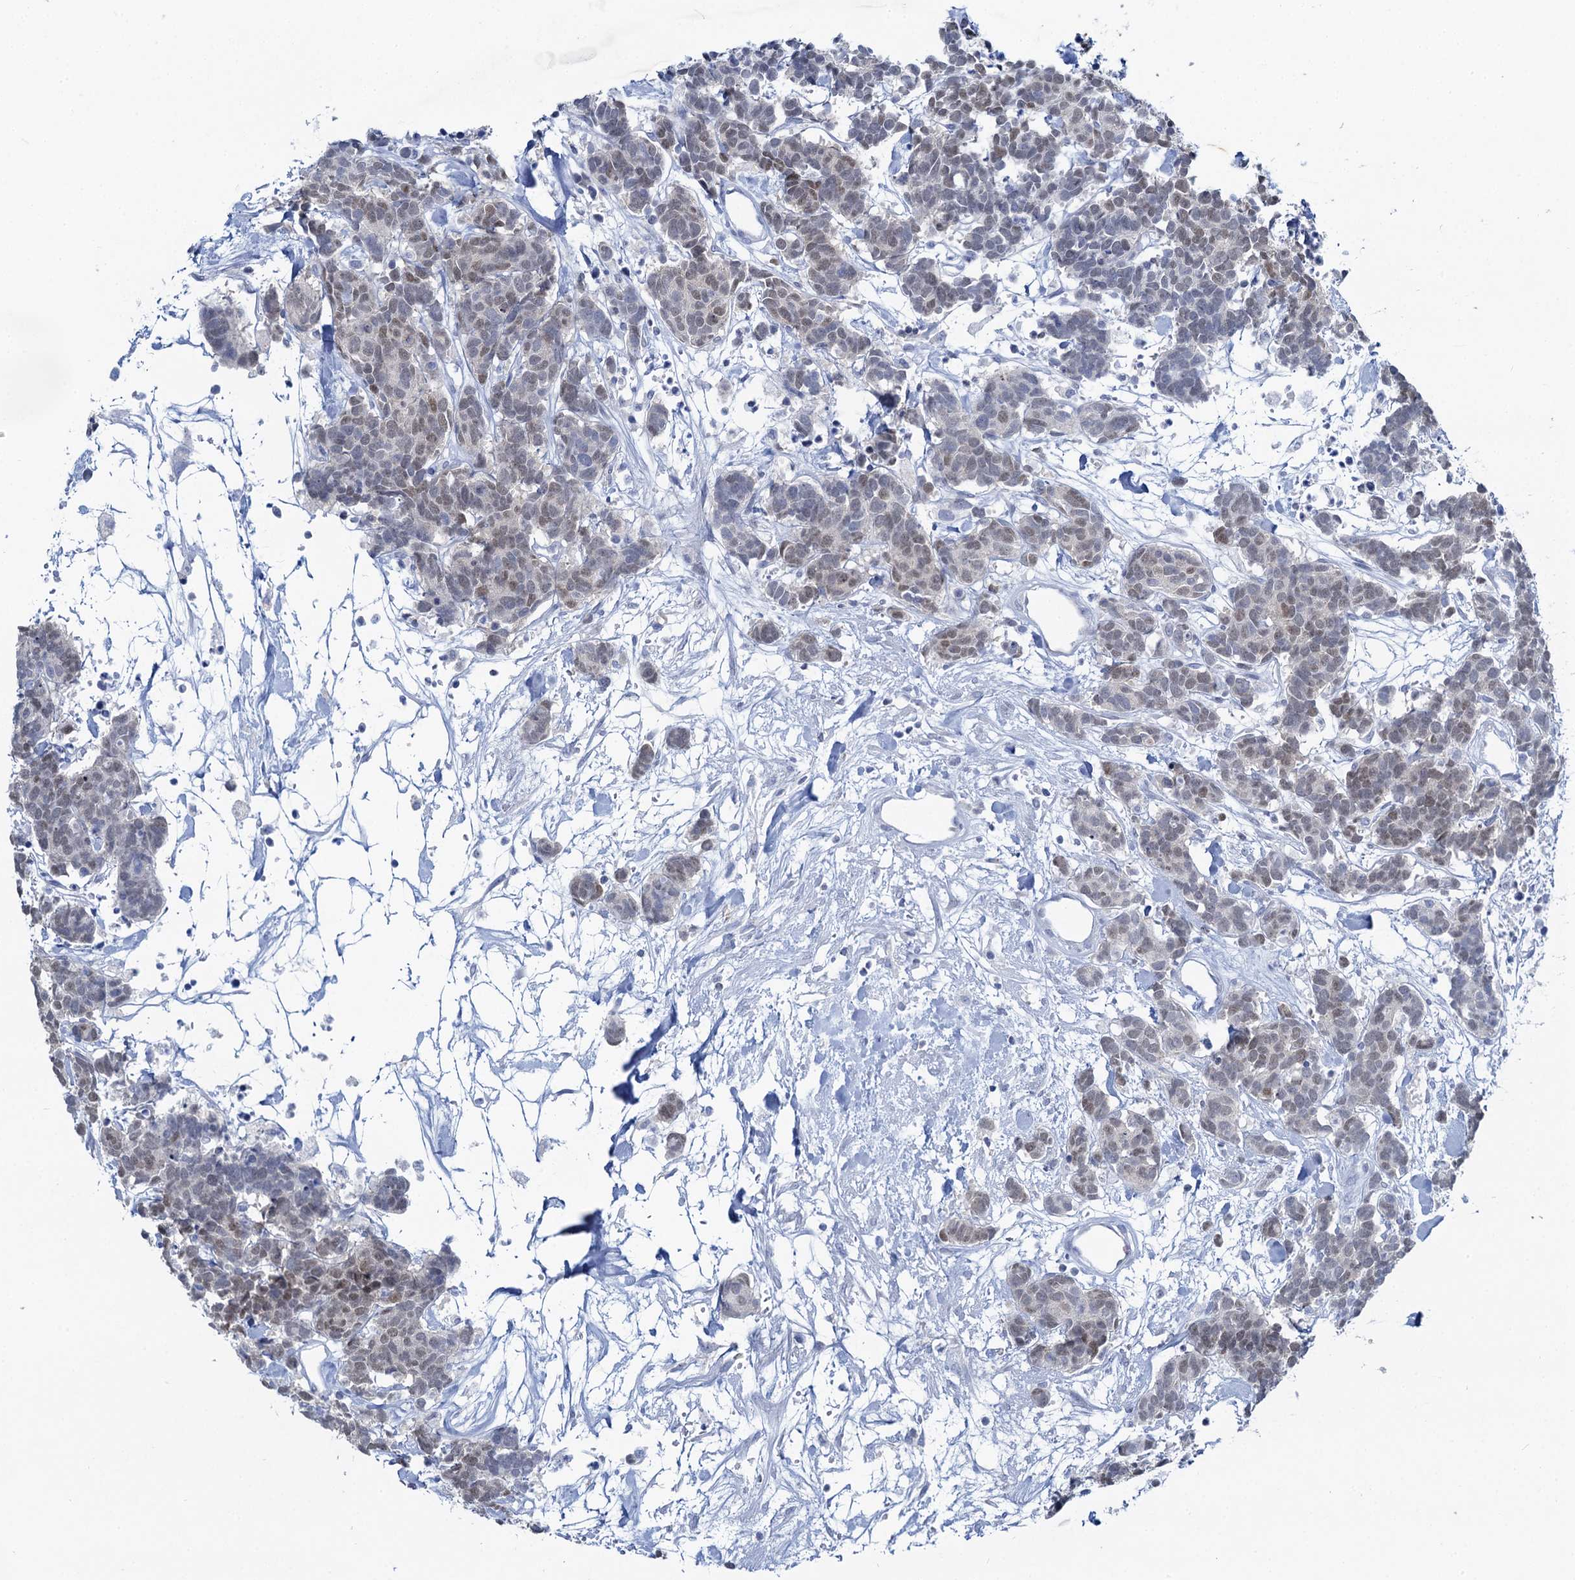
{"staining": {"intensity": "moderate", "quantity": "25%-75%", "location": "nuclear"}, "tissue": "carcinoid", "cell_type": "Tumor cells", "image_type": "cancer", "snomed": [{"axis": "morphology", "description": "Carcinoma, NOS"}, {"axis": "morphology", "description": "Carcinoid, malignant, NOS"}, {"axis": "topography", "description": "Urinary bladder"}], "caption": "Protein analysis of carcinoid tissue exhibits moderate nuclear expression in approximately 25%-75% of tumor cells.", "gene": "TOX3", "patient": {"sex": "male", "age": 57}}